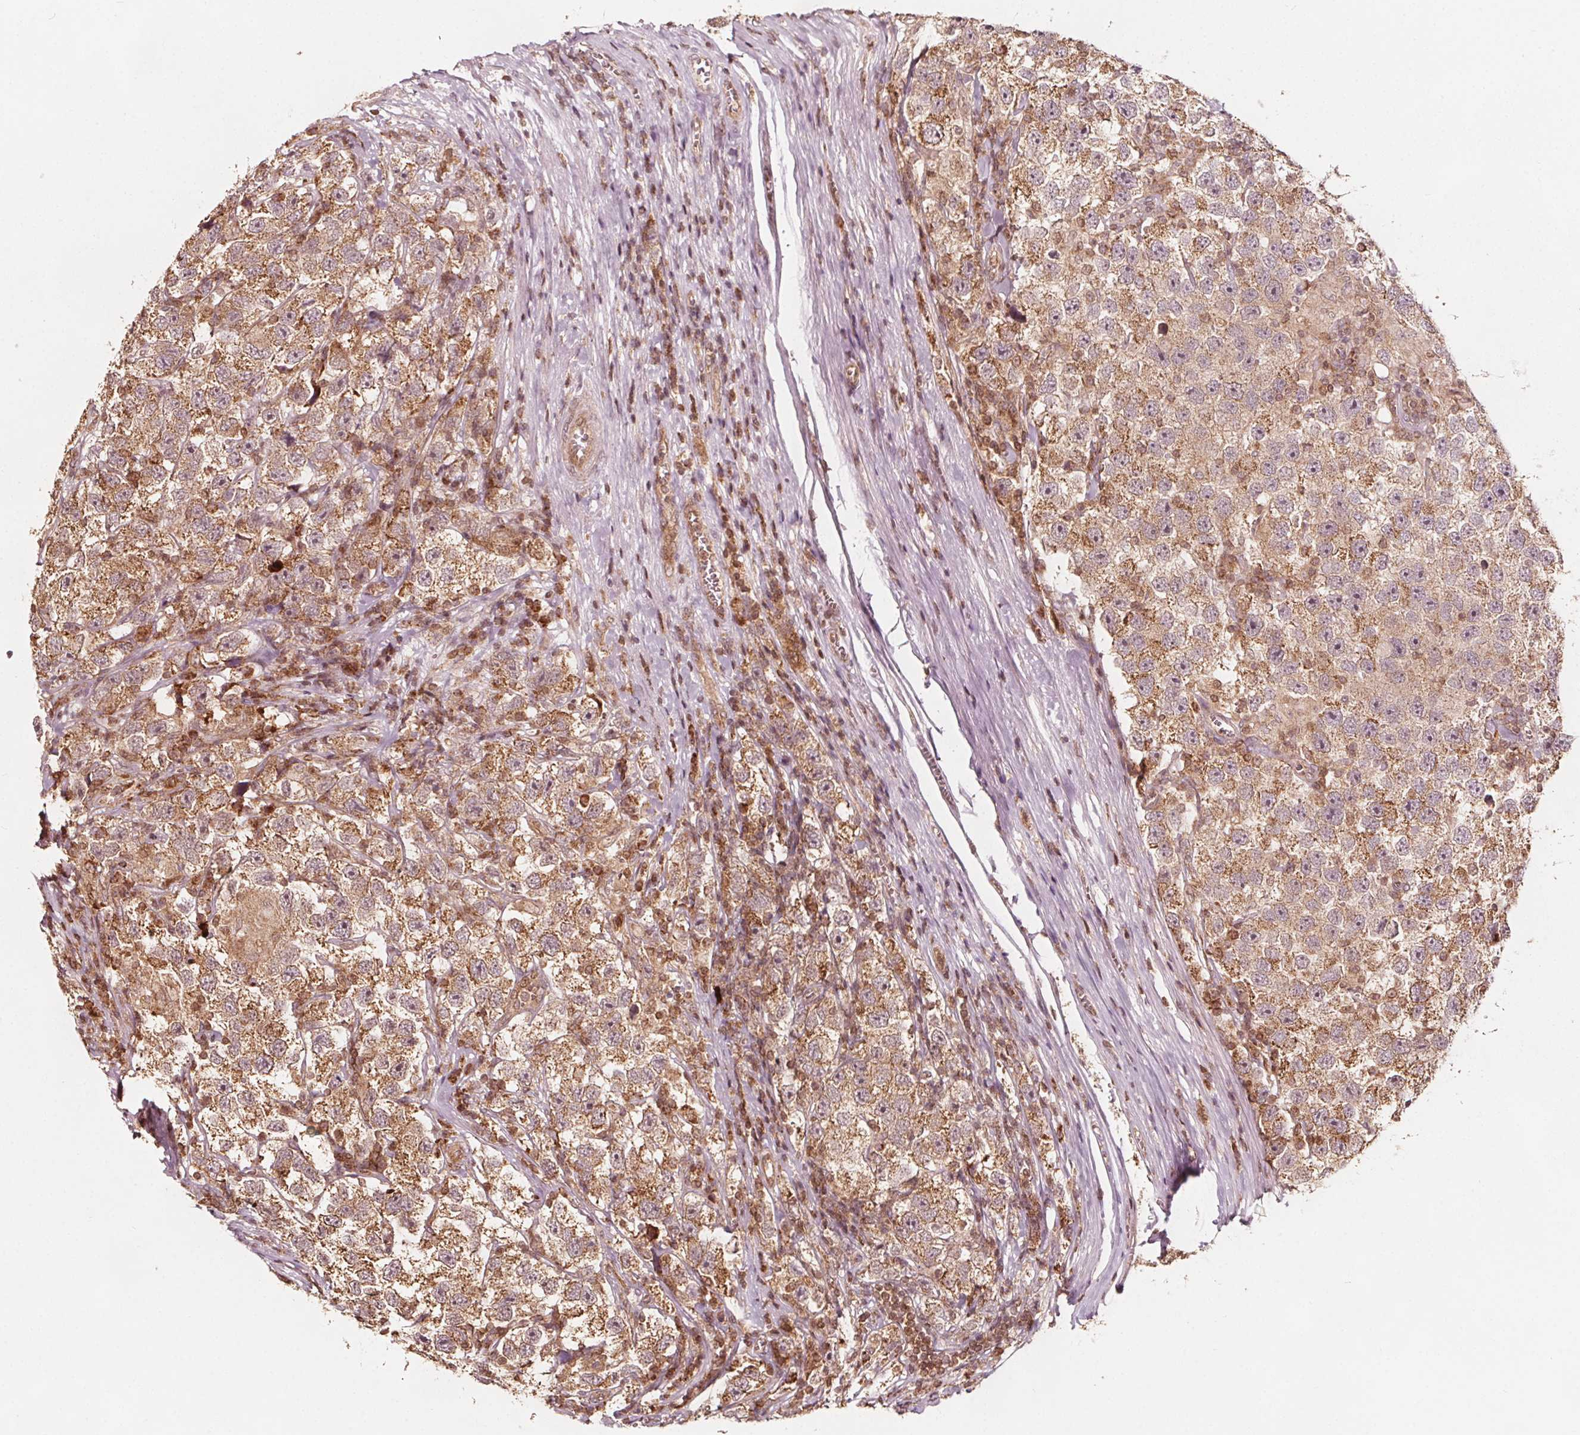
{"staining": {"intensity": "moderate", "quantity": ">75%", "location": "cytoplasmic/membranous"}, "tissue": "testis cancer", "cell_type": "Tumor cells", "image_type": "cancer", "snomed": [{"axis": "morphology", "description": "Seminoma, NOS"}, {"axis": "topography", "description": "Testis"}], "caption": "Seminoma (testis) stained with immunohistochemistry demonstrates moderate cytoplasmic/membranous staining in about >75% of tumor cells.", "gene": "AIP", "patient": {"sex": "male", "age": 26}}